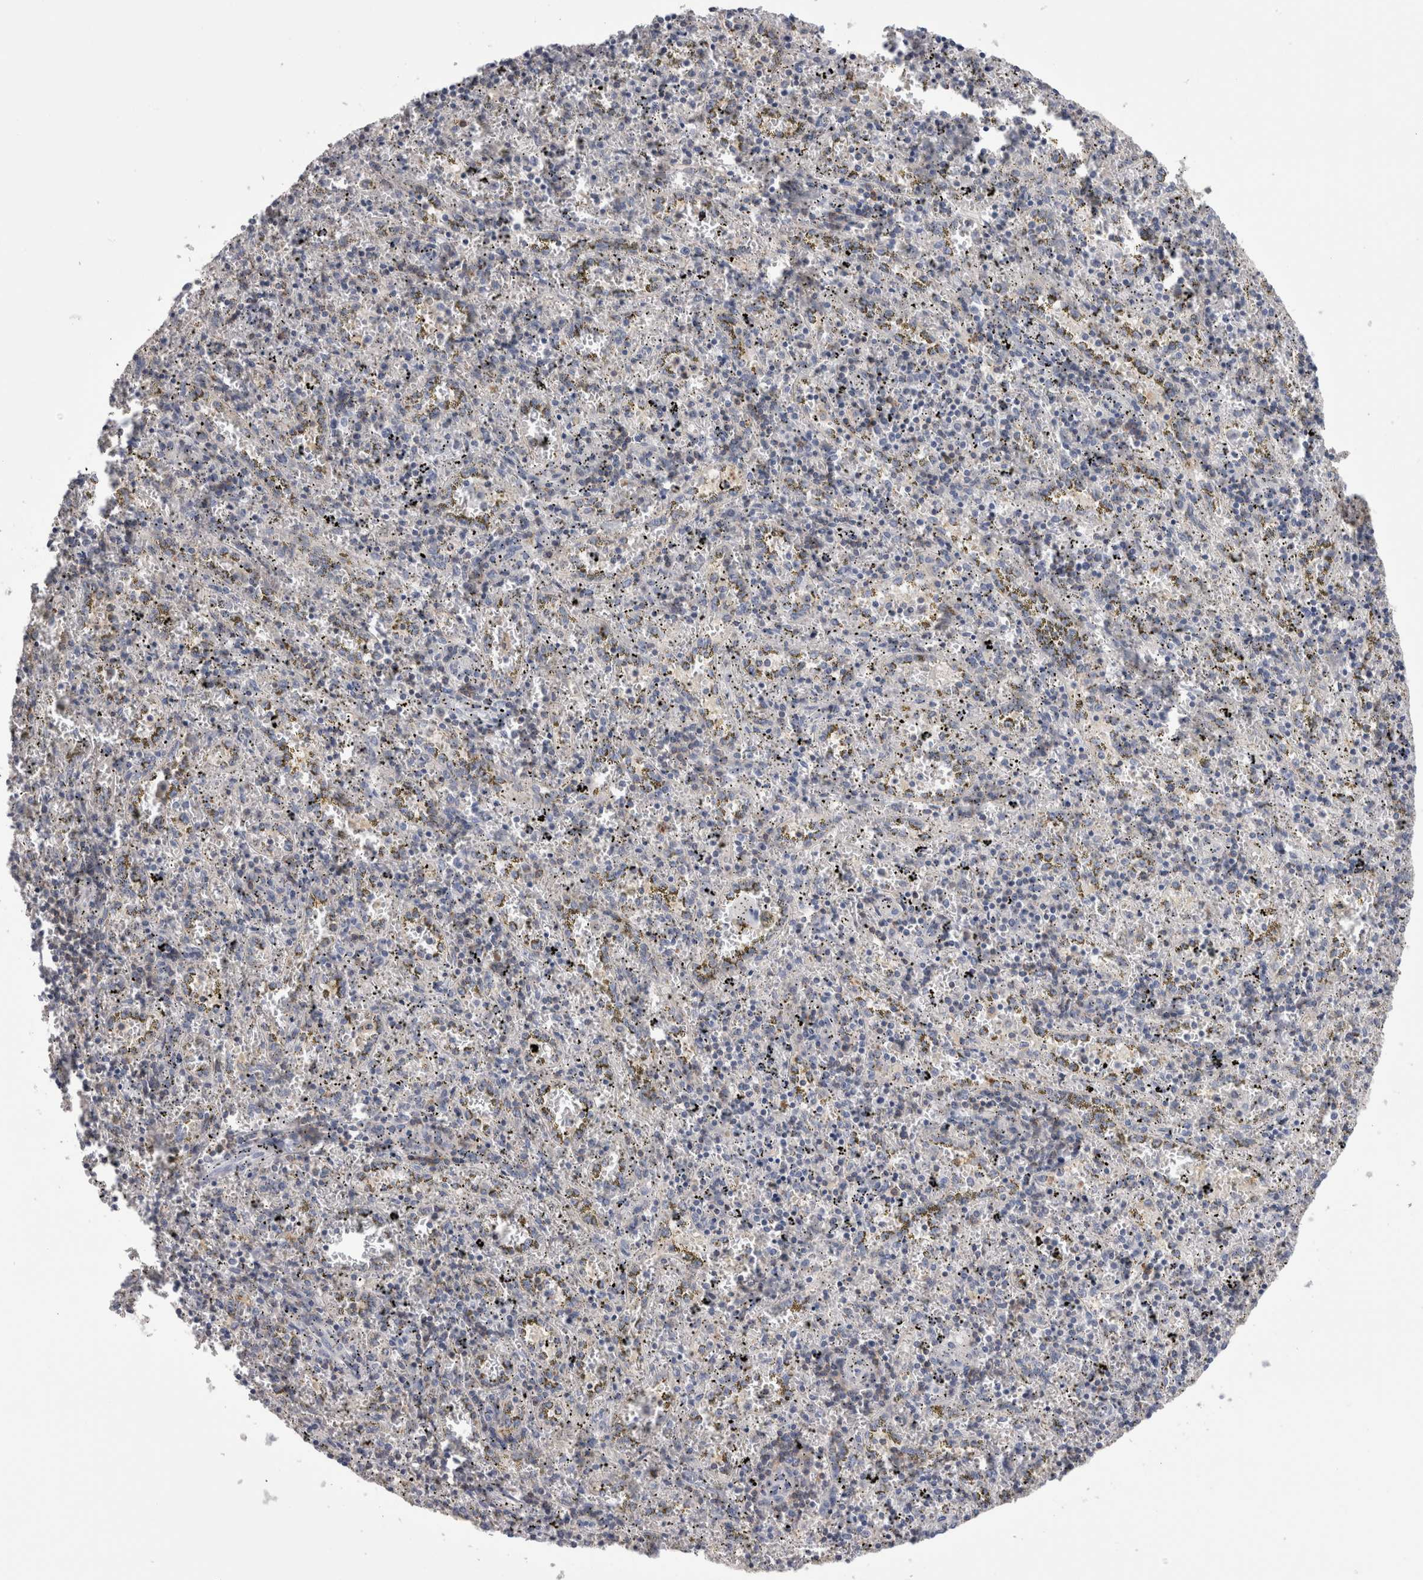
{"staining": {"intensity": "negative", "quantity": "none", "location": "none"}, "tissue": "spleen", "cell_type": "Cells in red pulp", "image_type": "normal", "snomed": [{"axis": "morphology", "description": "Normal tissue, NOS"}, {"axis": "topography", "description": "Spleen"}], "caption": "Immunohistochemical staining of normal spleen reveals no significant expression in cells in red pulp. (Brightfield microscopy of DAB (3,3'-diaminobenzidine) immunohistochemistry (IHC) at high magnification).", "gene": "DCTN6", "patient": {"sex": "male", "age": 11}}